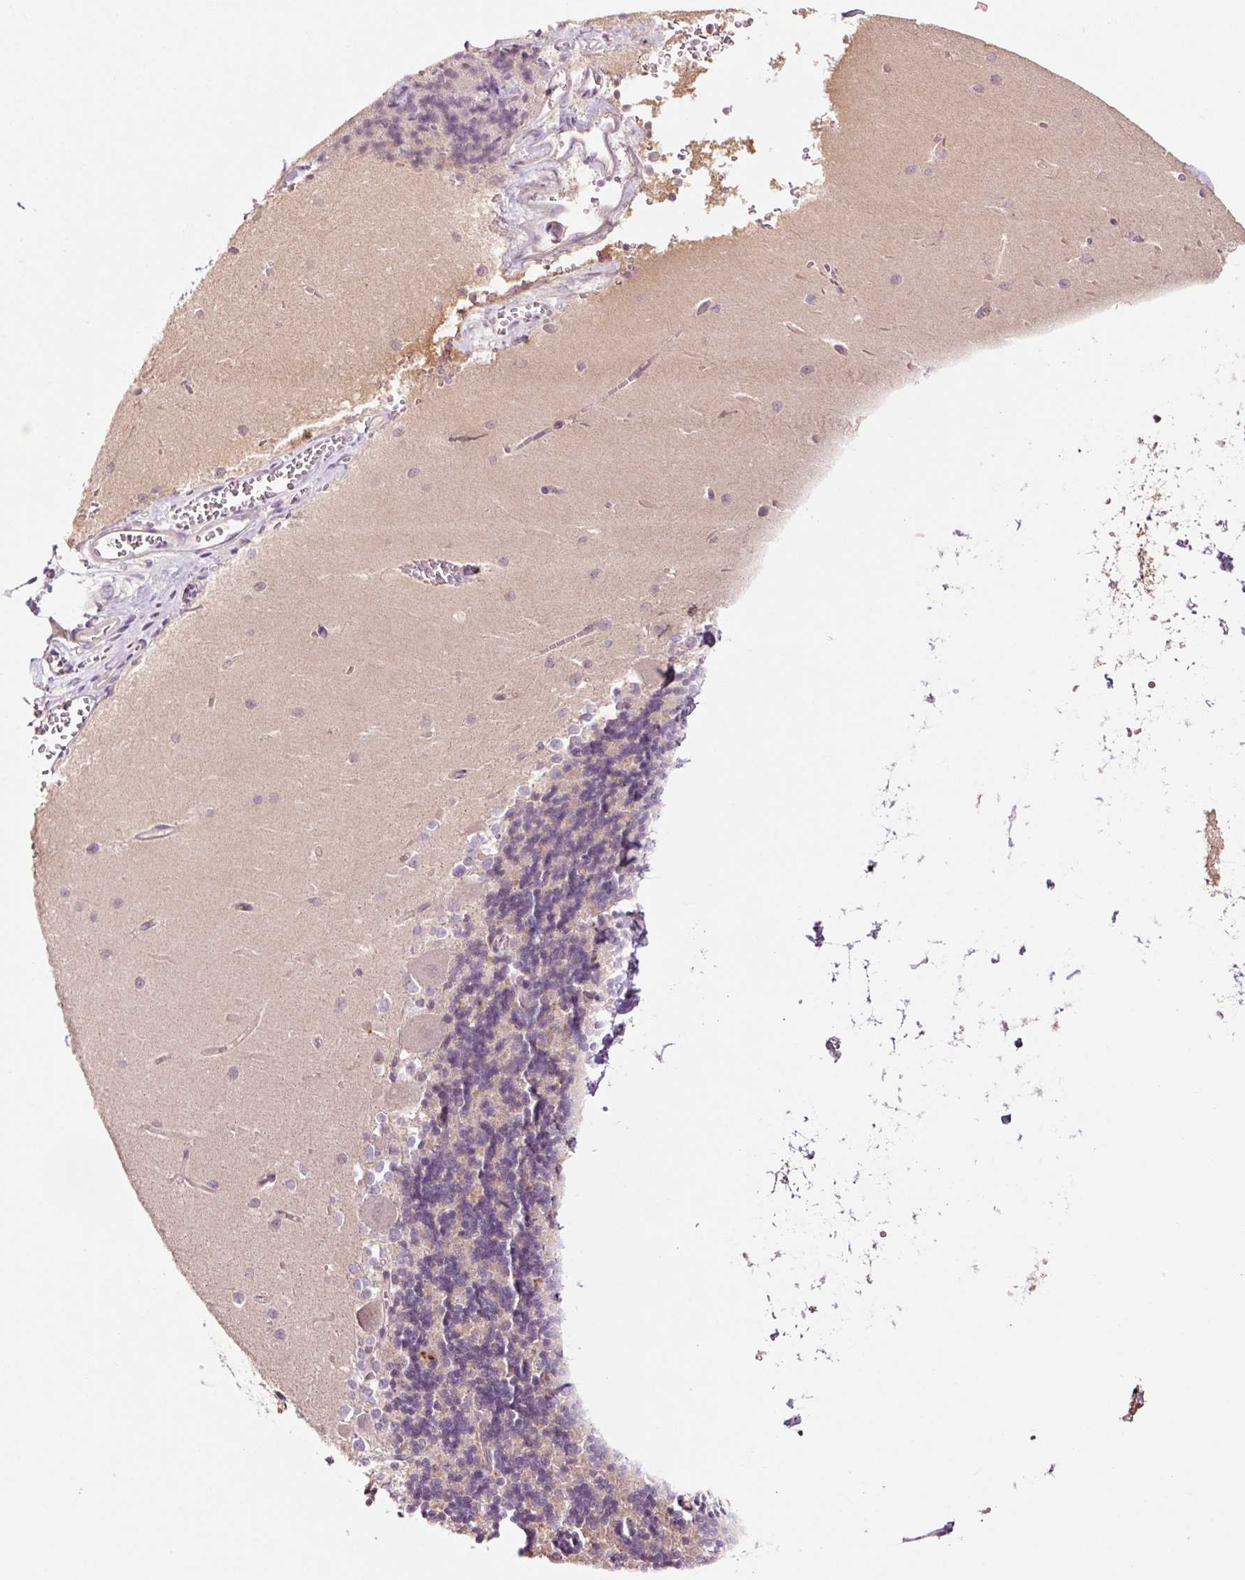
{"staining": {"intensity": "weak", "quantity": "<25%", "location": "cytoplasmic/membranous"}, "tissue": "cerebellum", "cell_type": "Cells in granular layer", "image_type": "normal", "snomed": [{"axis": "morphology", "description": "Normal tissue, NOS"}, {"axis": "topography", "description": "Cerebellum"}], "caption": "A micrograph of cerebellum stained for a protein shows no brown staining in cells in granular layer.", "gene": "FBXL14", "patient": {"sex": "male", "age": 37}}